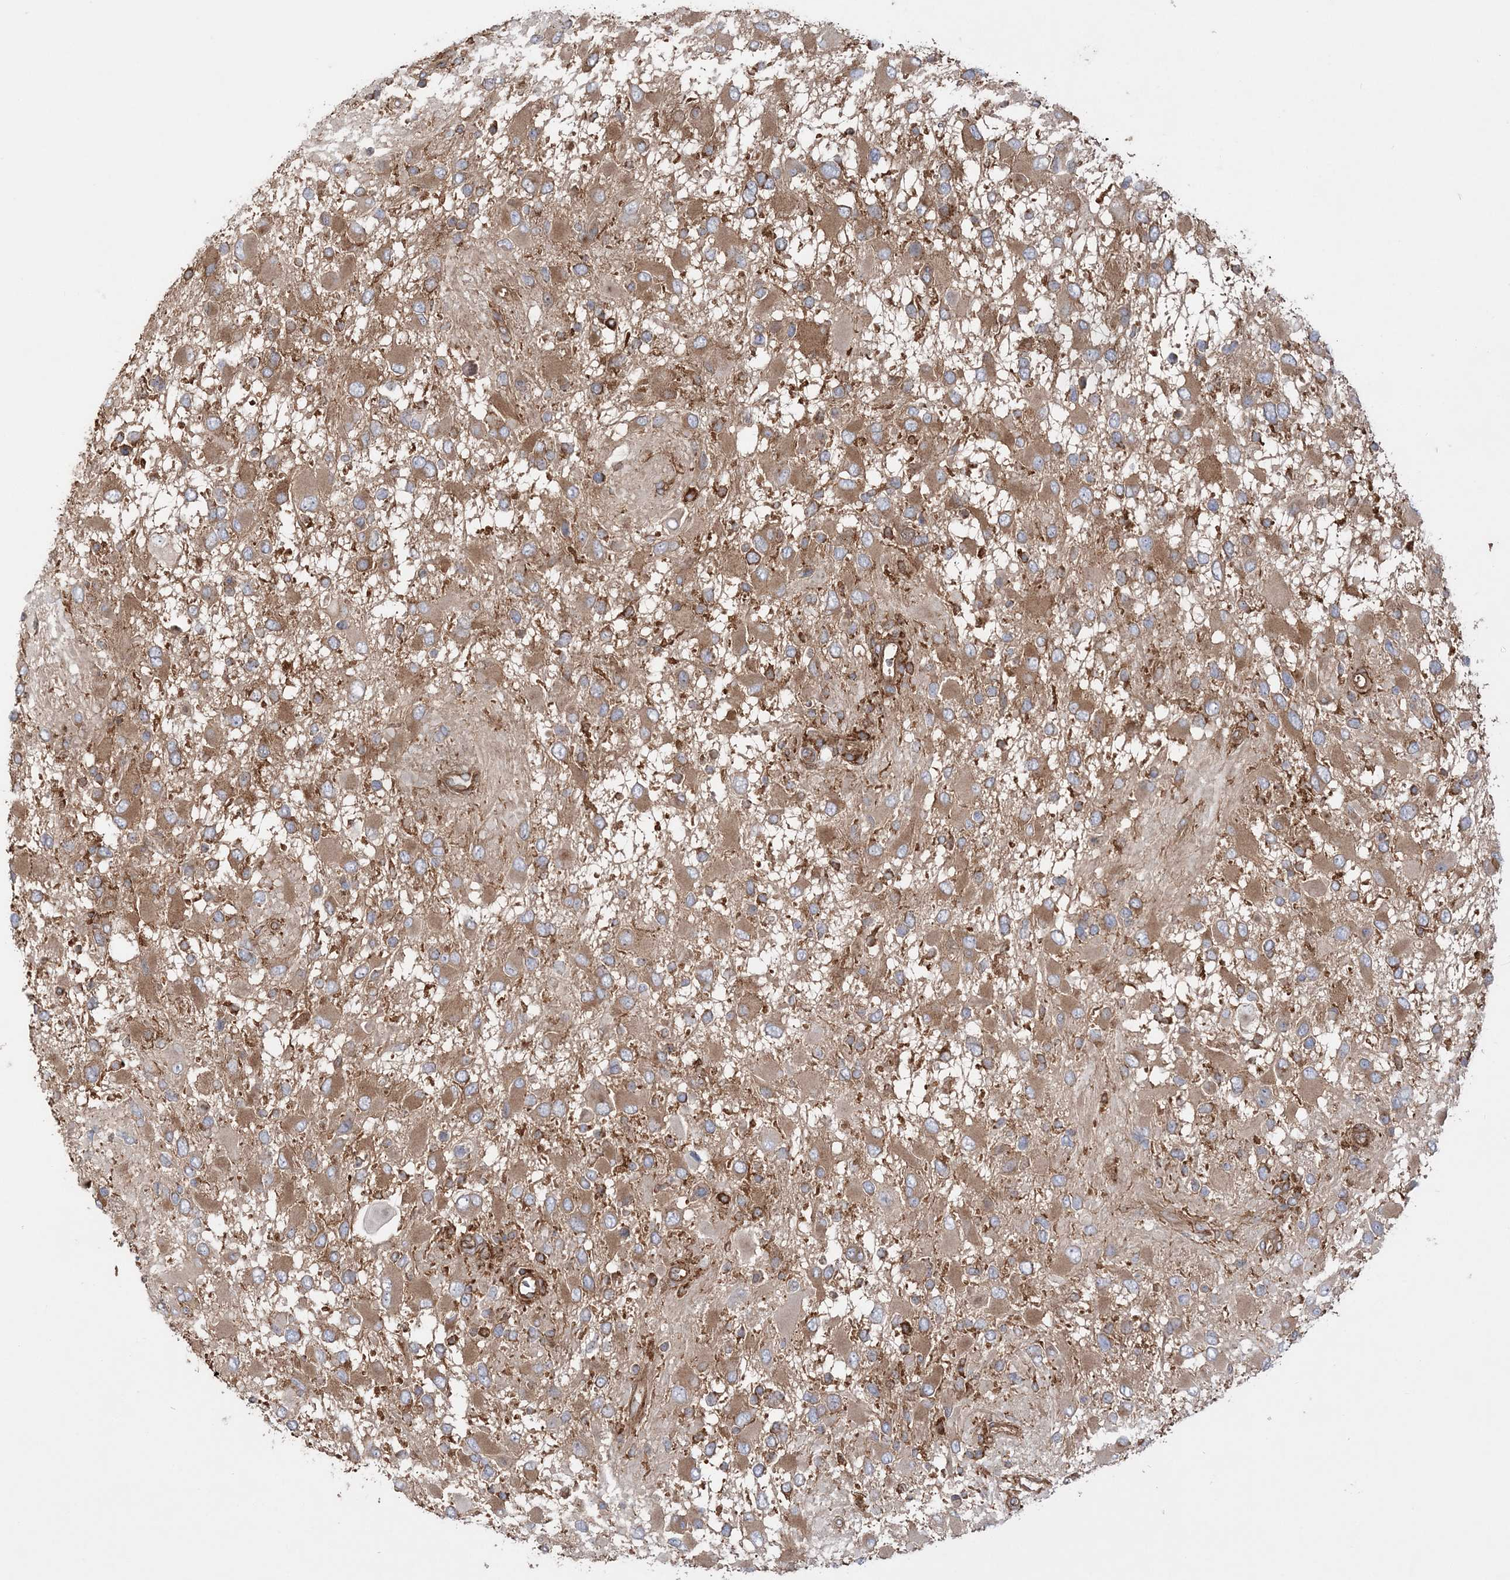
{"staining": {"intensity": "moderate", "quantity": ">75%", "location": "cytoplasmic/membranous"}, "tissue": "glioma", "cell_type": "Tumor cells", "image_type": "cancer", "snomed": [{"axis": "morphology", "description": "Glioma, malignant, High grade"}, {"axis": "topography", "description": "Brain"}], "caption": "Moderate cytoplasmic/membranous staining for a protein is appreciated in approximately >75% of tumor cells of glioma using immunohistochemistry.", "gene": "TBC1D5", "patient": {"sex": "male", "age": 53}}